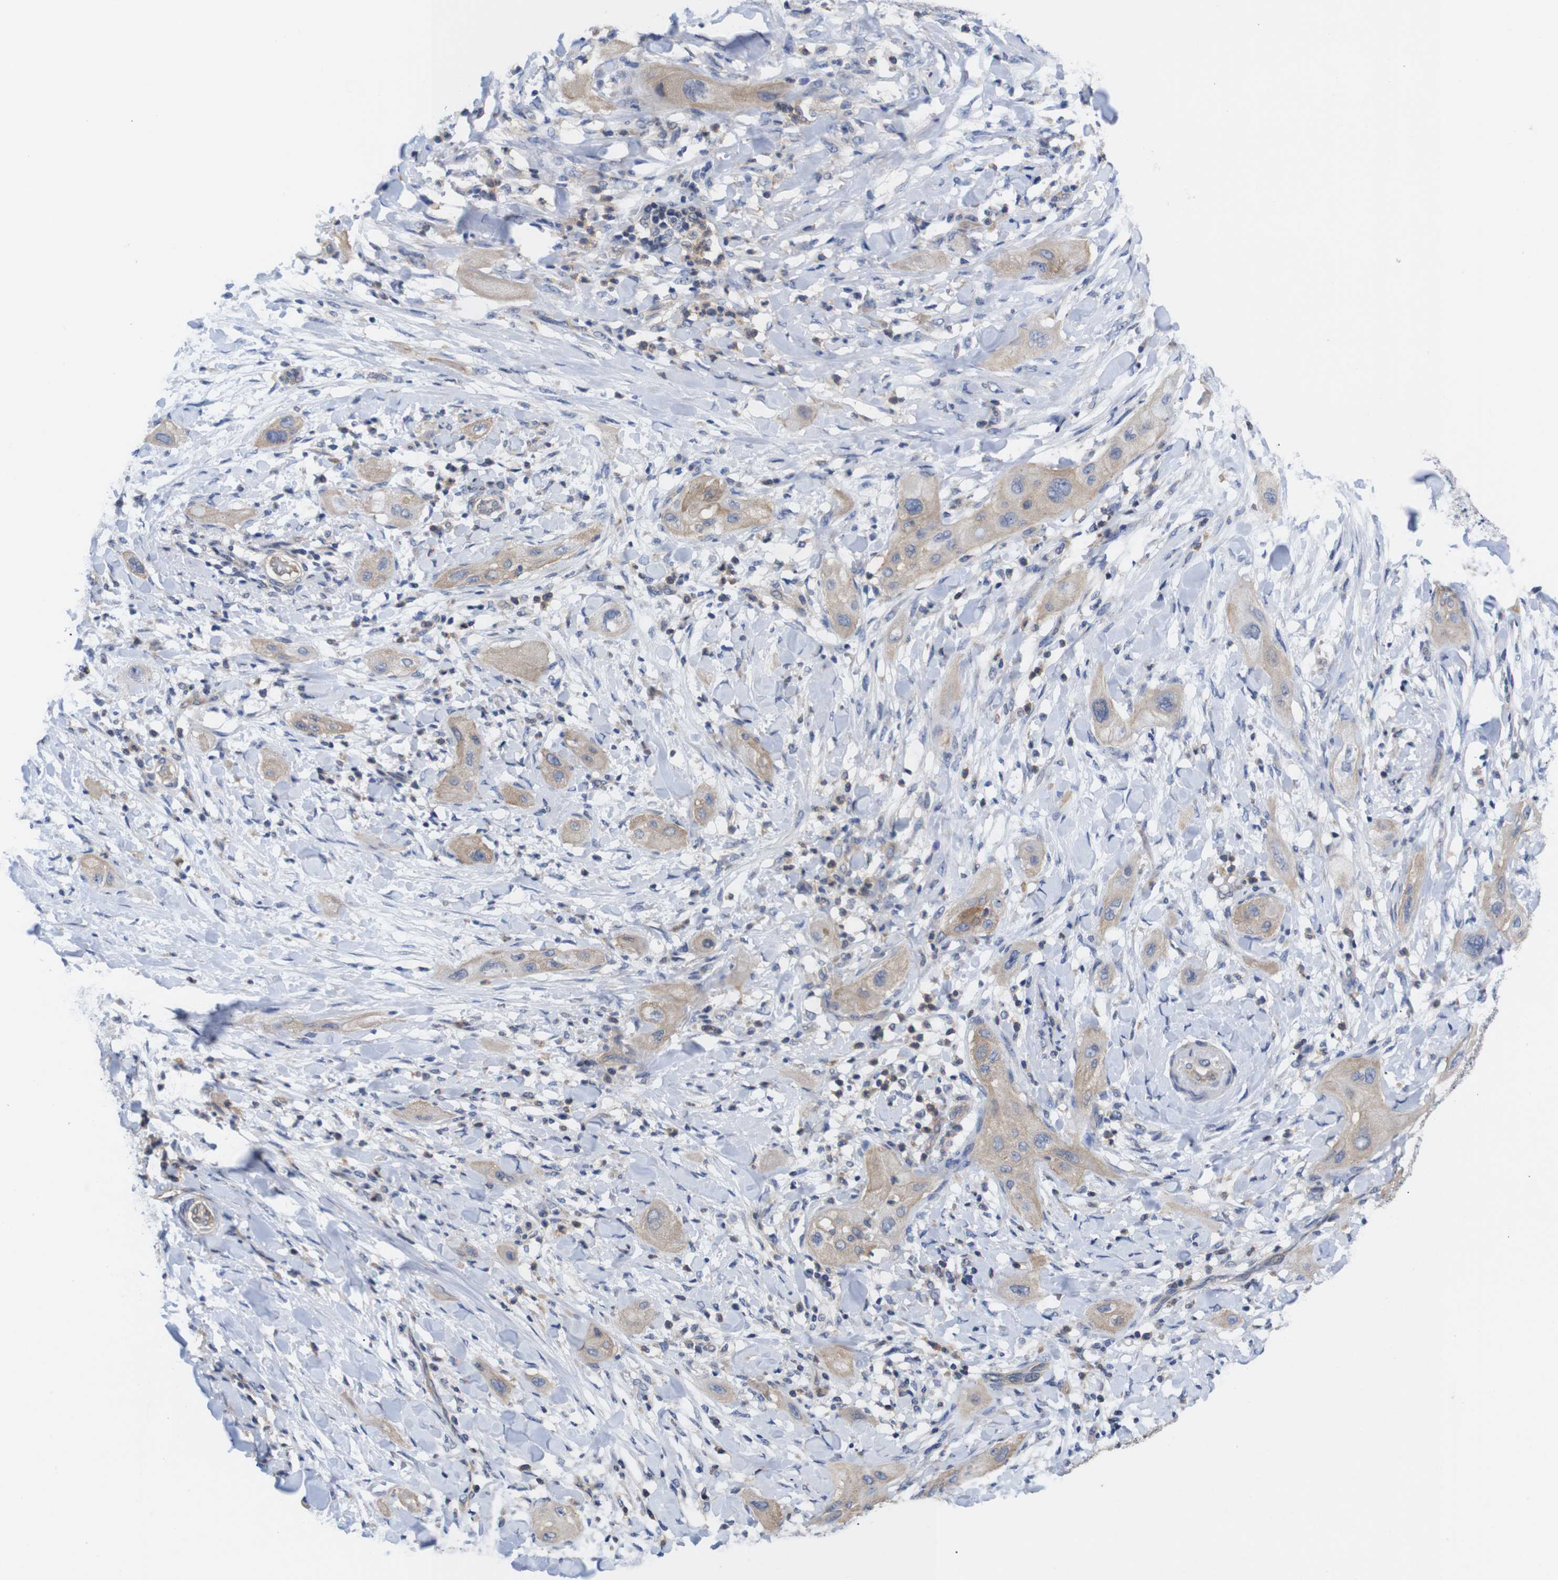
{"staining": {"intensity": "weak", "quantity": ">75%", "location": "cytoplasmic/membranous"}, "tissue": "lung cancer", "cell_type": "Tumor cells", "image_type": "cancer", "snomed": [{"axis": "morphology", "description": "Squamous cell carcinoma, NOS"}, {"axis": "topography", "description": "Lung"}], "caption": "Squamous cell carcinoma (lung) tissue reveals weak cytoplasmic/membranous expression in approximately >75% of tumor cells", "gene": "USH1C", "patient": {"sex": "female", "age": 47}}